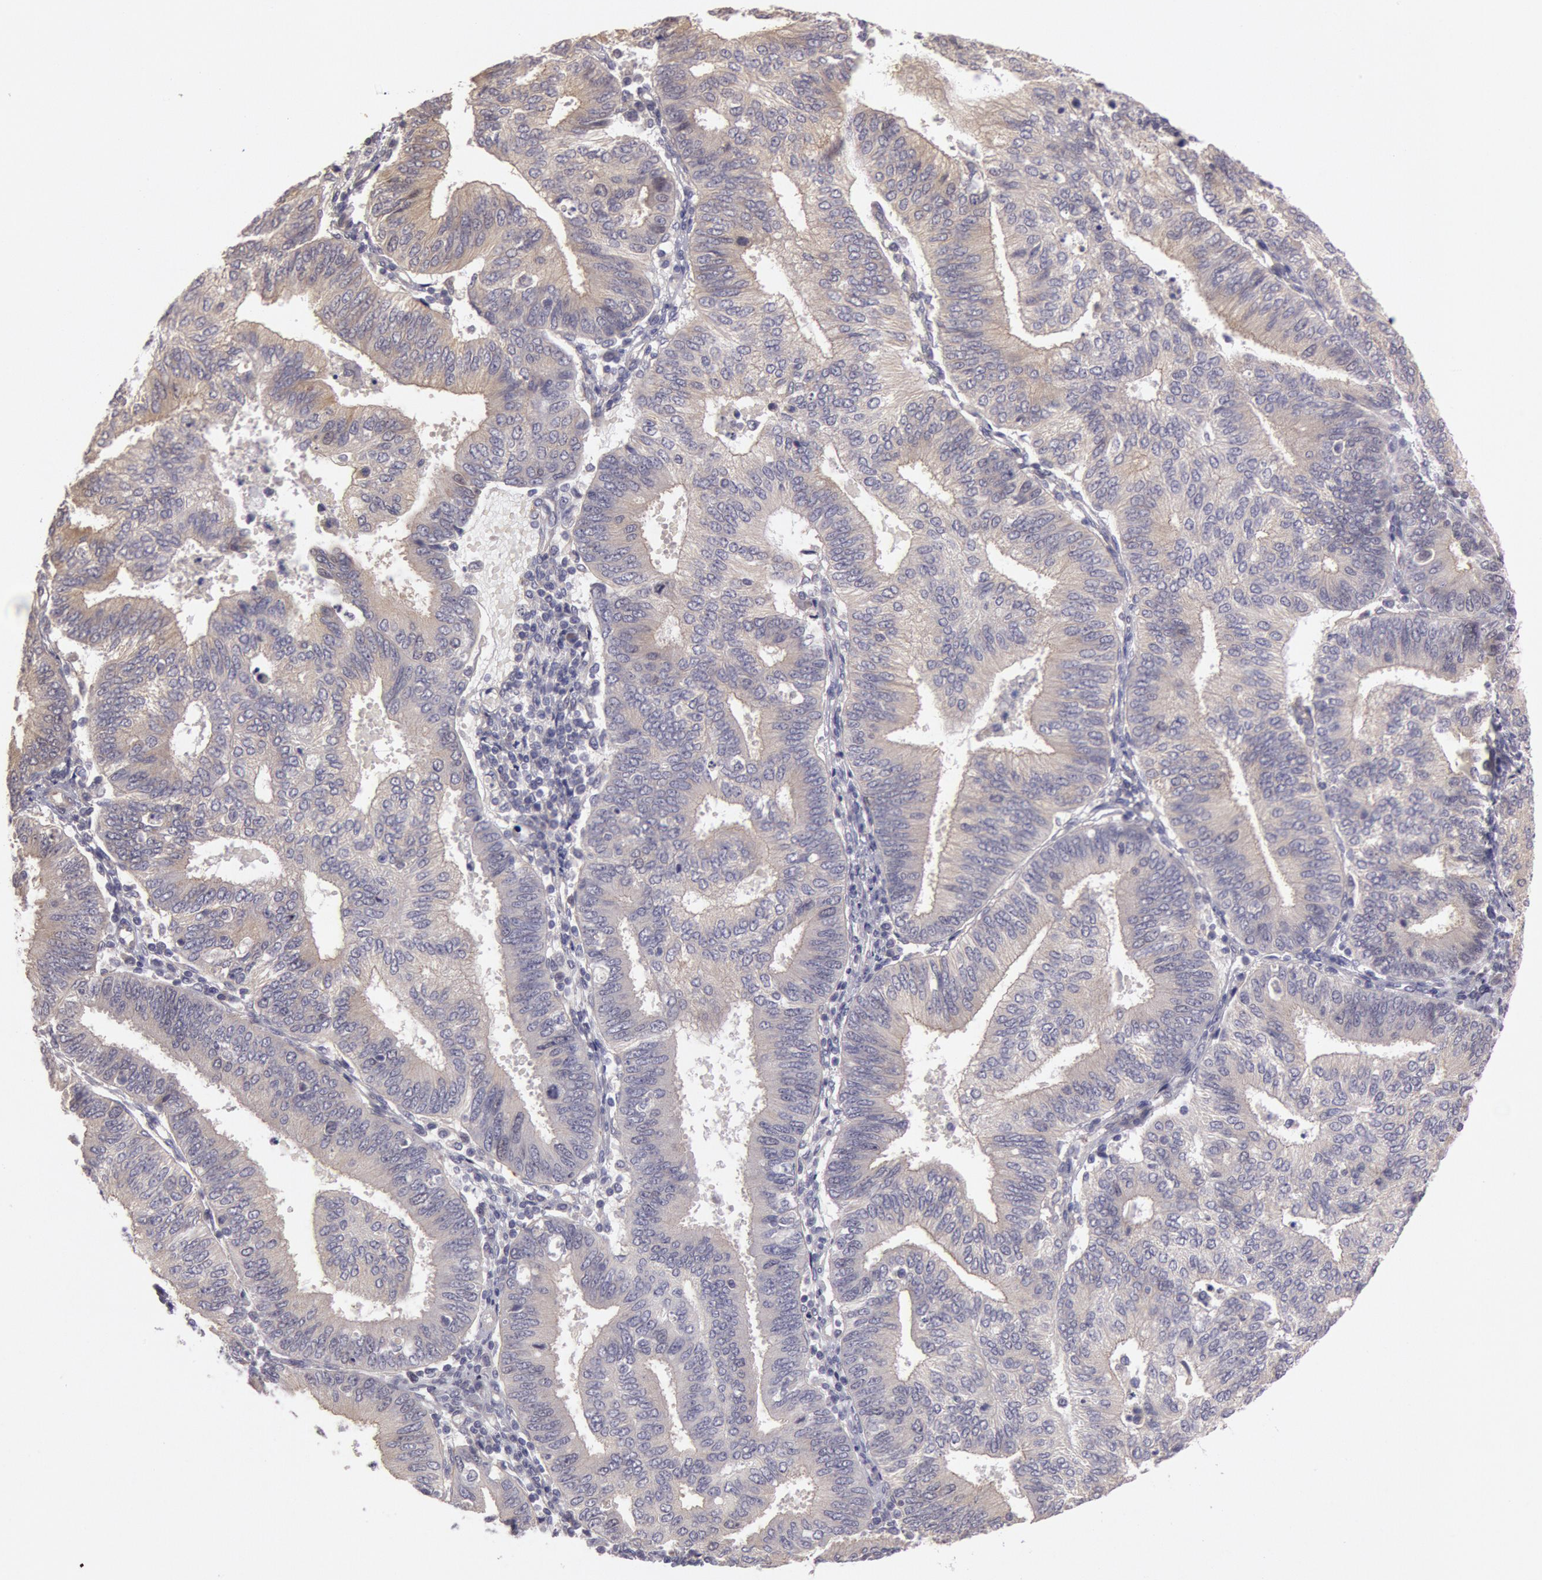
{"staining": {"intensity": "negative", "quantity": "none", "location": "none"}, "tissue": "endometrial cancer", "cell_type": "Tumor cells", "image_type": "cancer", "snomed": [{"axis": "morphology", "description": "Adenocarcinoma, NOS"}, {"axis": "topography", "description": "Endometrium"}], "caption": "This image is of endometrial cancer (adenocarcinoma) stained with IHC to label a protein in brown with the nuclei are counter-stained blue. There is no staining in tumor cells. The staining is performed using DAB brown chromogen with nuclei counter-stained in using hematoxylin.", "gene": "AMOTL1", "patient": {"sex": "female", "age": 55}}